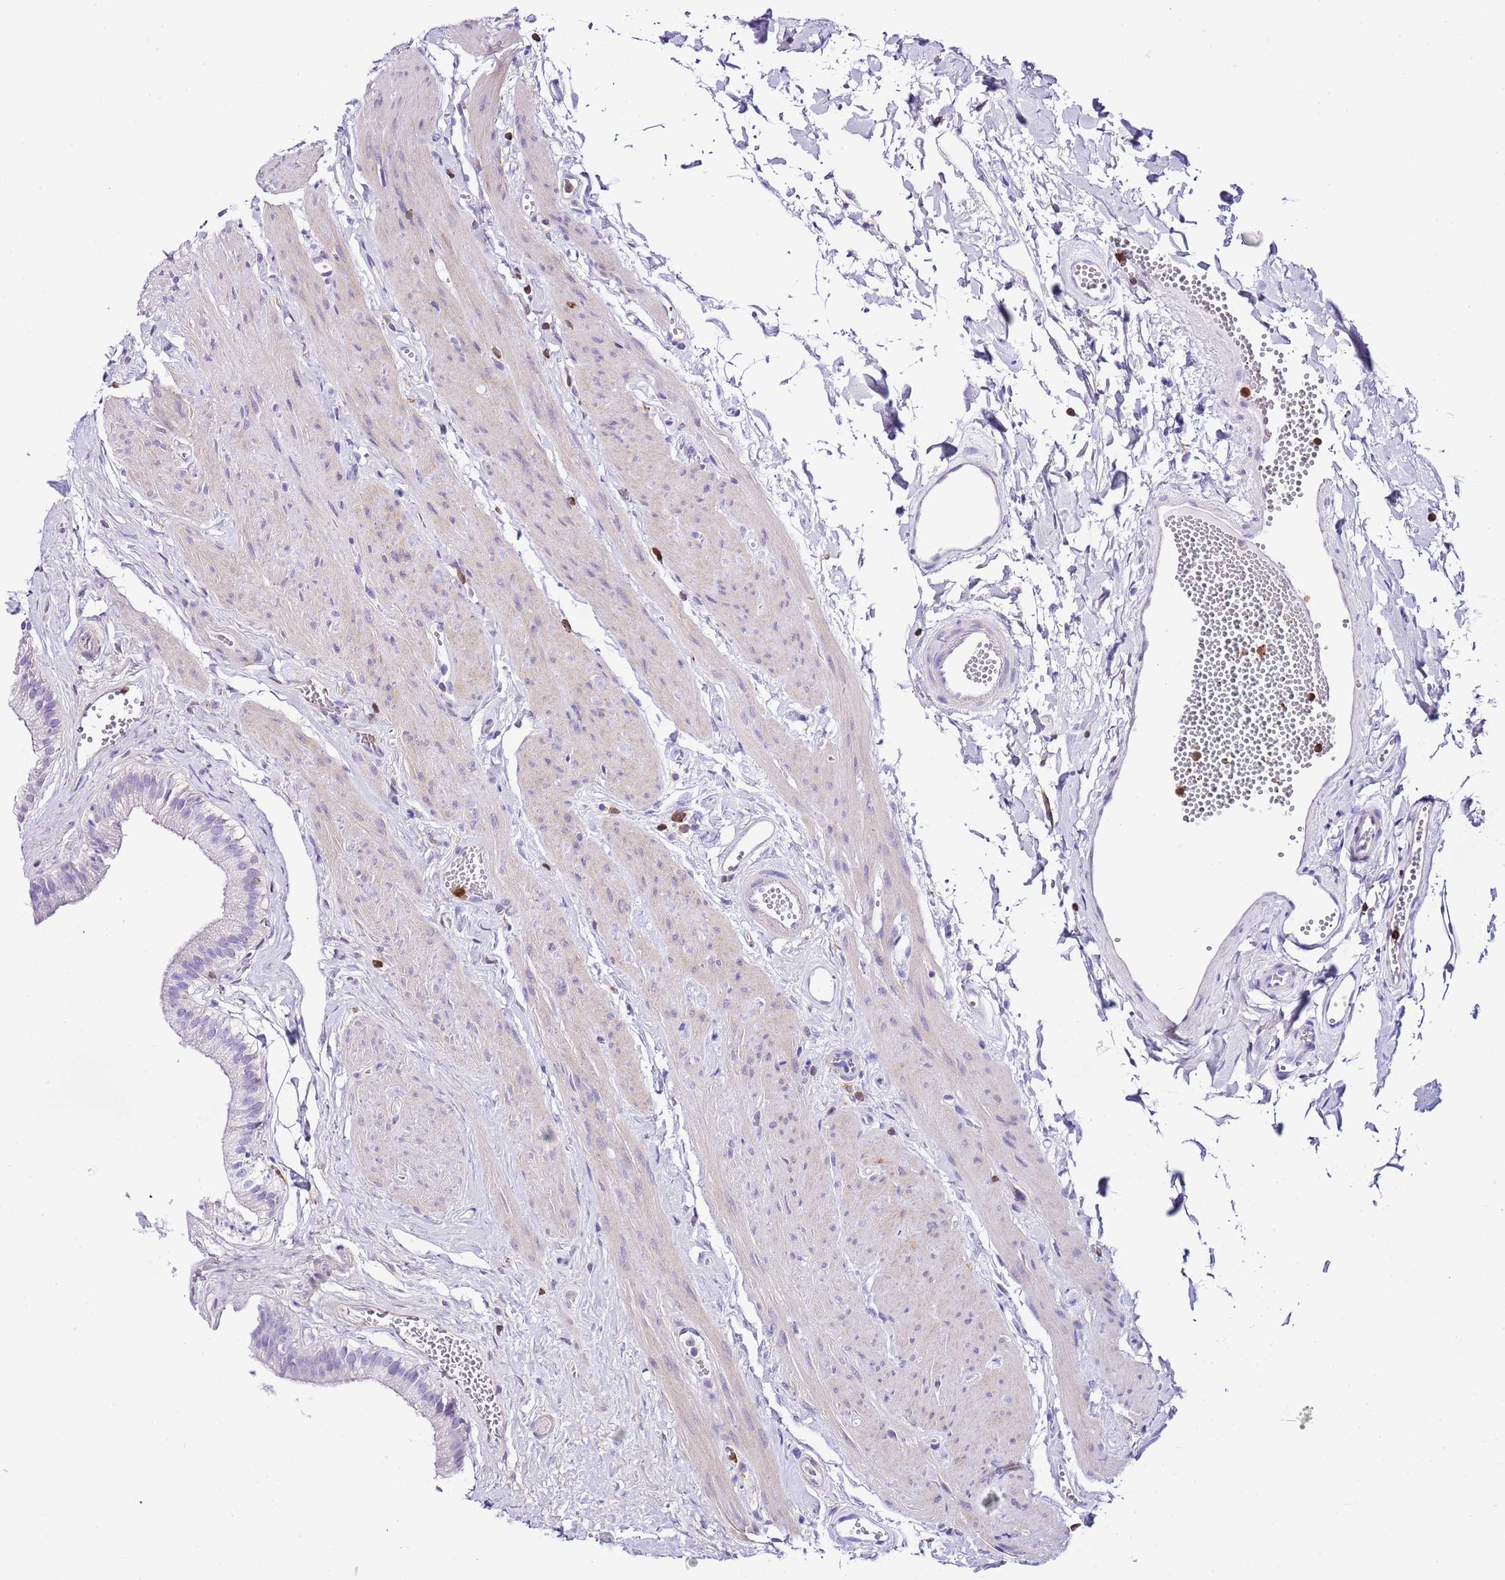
{"staining": {"intensity": "negative", "quantity": "none", "location": "none"}, "tissue": "gallbladder", "cell_type": "Glandular cells", "image_type": "normal", "snomed": [{"axis": "morphology", "description": "Normal tissue, NOS"}, {"axis": "topography", "description": "Gallbladder"}], "caption": "A photomicrograph of human gallbladder is negative for staining in glandular cells. The staining is performed using DAB (3,3'-diaminobenzidine) brown chromogen with nuclei counter-stained in using hematoxylin.", "gene": "CNN2", "patient": {"sex": "female", "age": 54}}